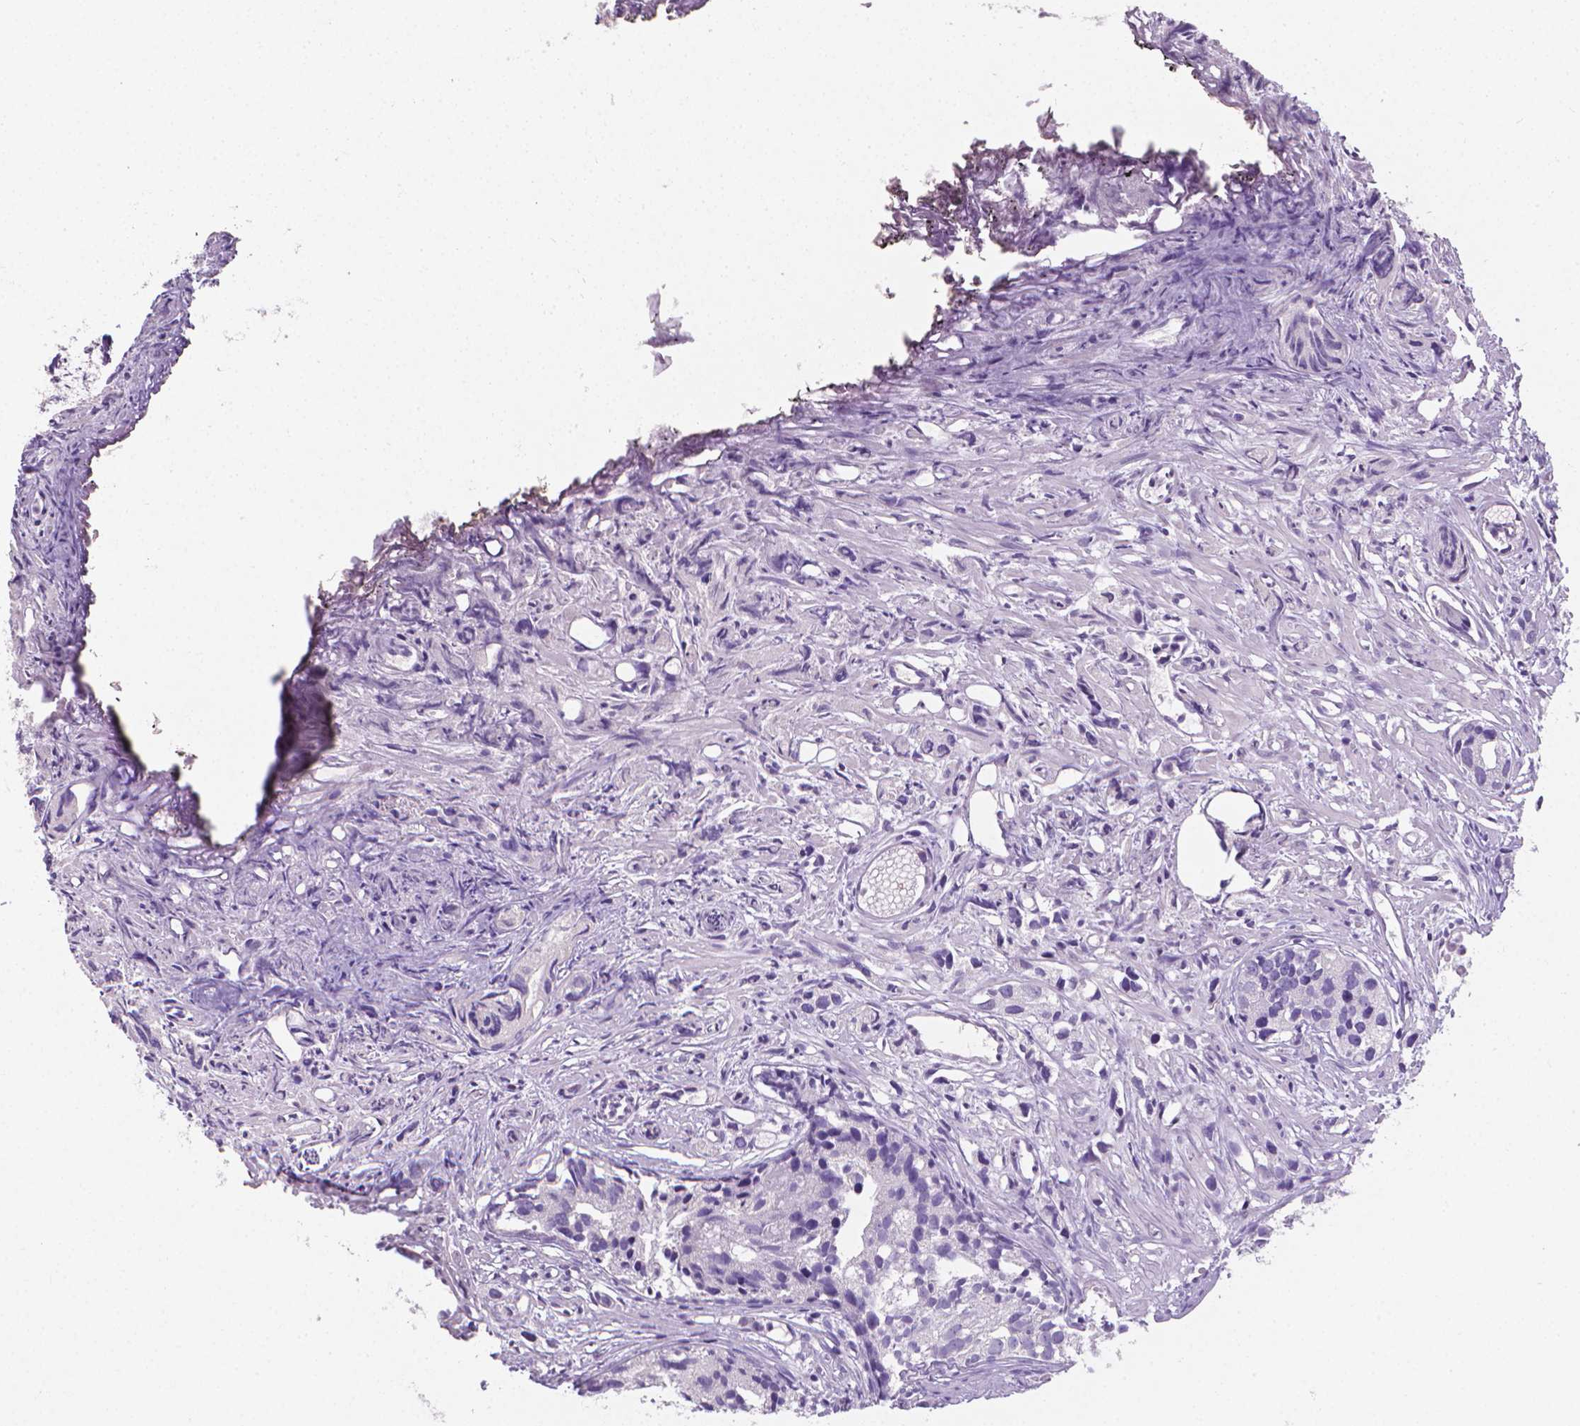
{"staining": {"intensity": "negative", "quantity": "none", "location": "none"}, "tissue": "prostate cancer", "cell_type": "Tumor cells", "image_type": "cancer", "snomed": [{"axis": "morphology", "description": "Adenocarcinoma, High grade"}, {"axis": "topography", "description": "Prostate"}], "caption": "DAB immunohistochemical staining of prostate cancer demonstrates no significant expression in tumor cells. (Immunohistochemistry (ihc), brightfield microscopy, high magnification).", "gene": "XPNPEP2", "patient": {"sex": "male", "age": 68}}